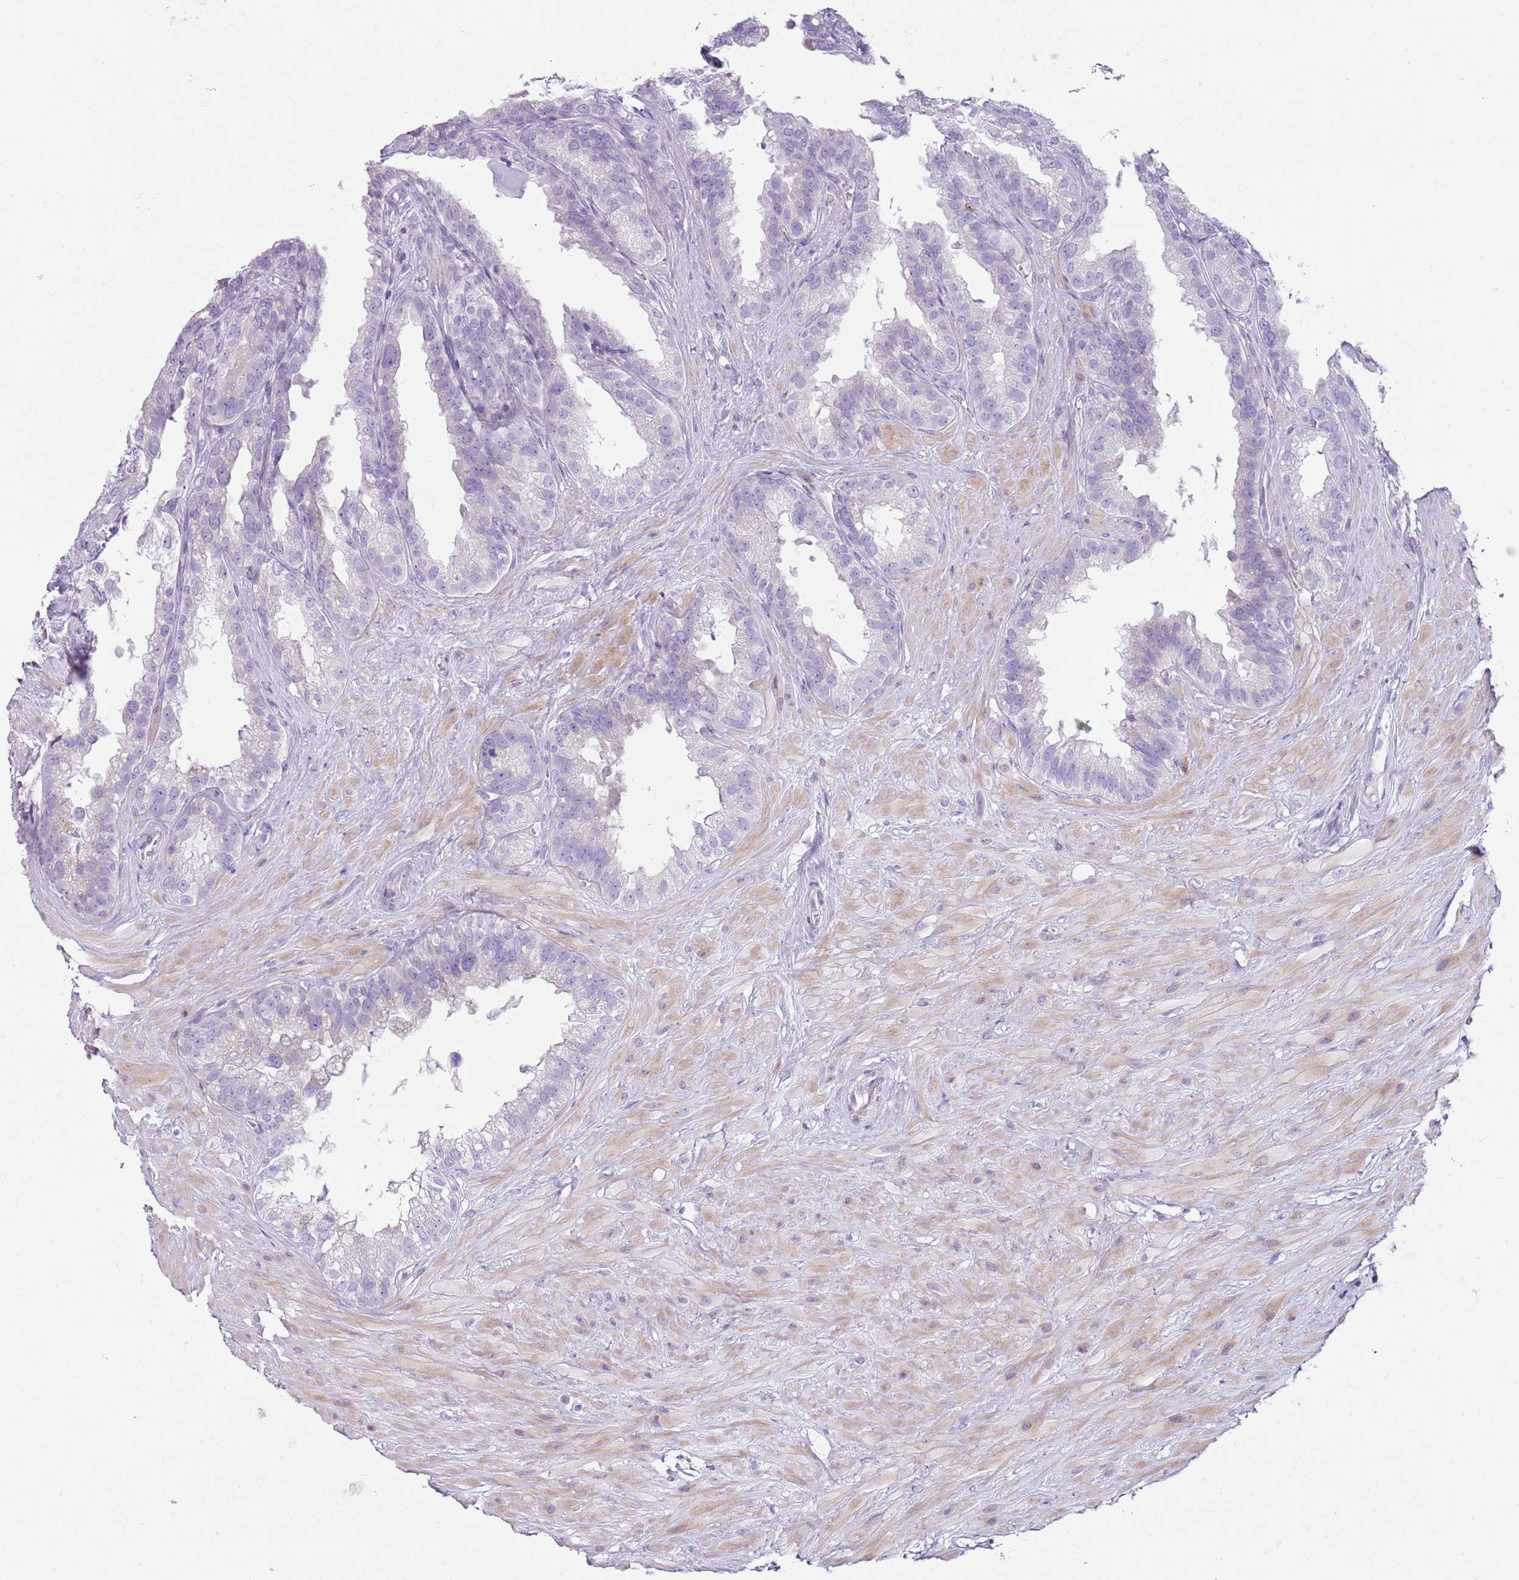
{"staining": {"intensity": "negative", "quantity": "none", "location": "none"}, "tissue": "seminal vesicle", "cell_type": "Glandular cells", "image_type": "normal", "snomed": [{"axis": "morphology", "description": "Normal tissue, NOS"}, {"axis": "topography", "description": "Seminal veicle"}], "caption": "Immunohistochemistry photomicrograph of benign seminal vesicle stained for a protein (brown), which demonstrates no expression in glandular cells.", "gene": "CD177", "patient": {"sex": "male", "age": 80}}